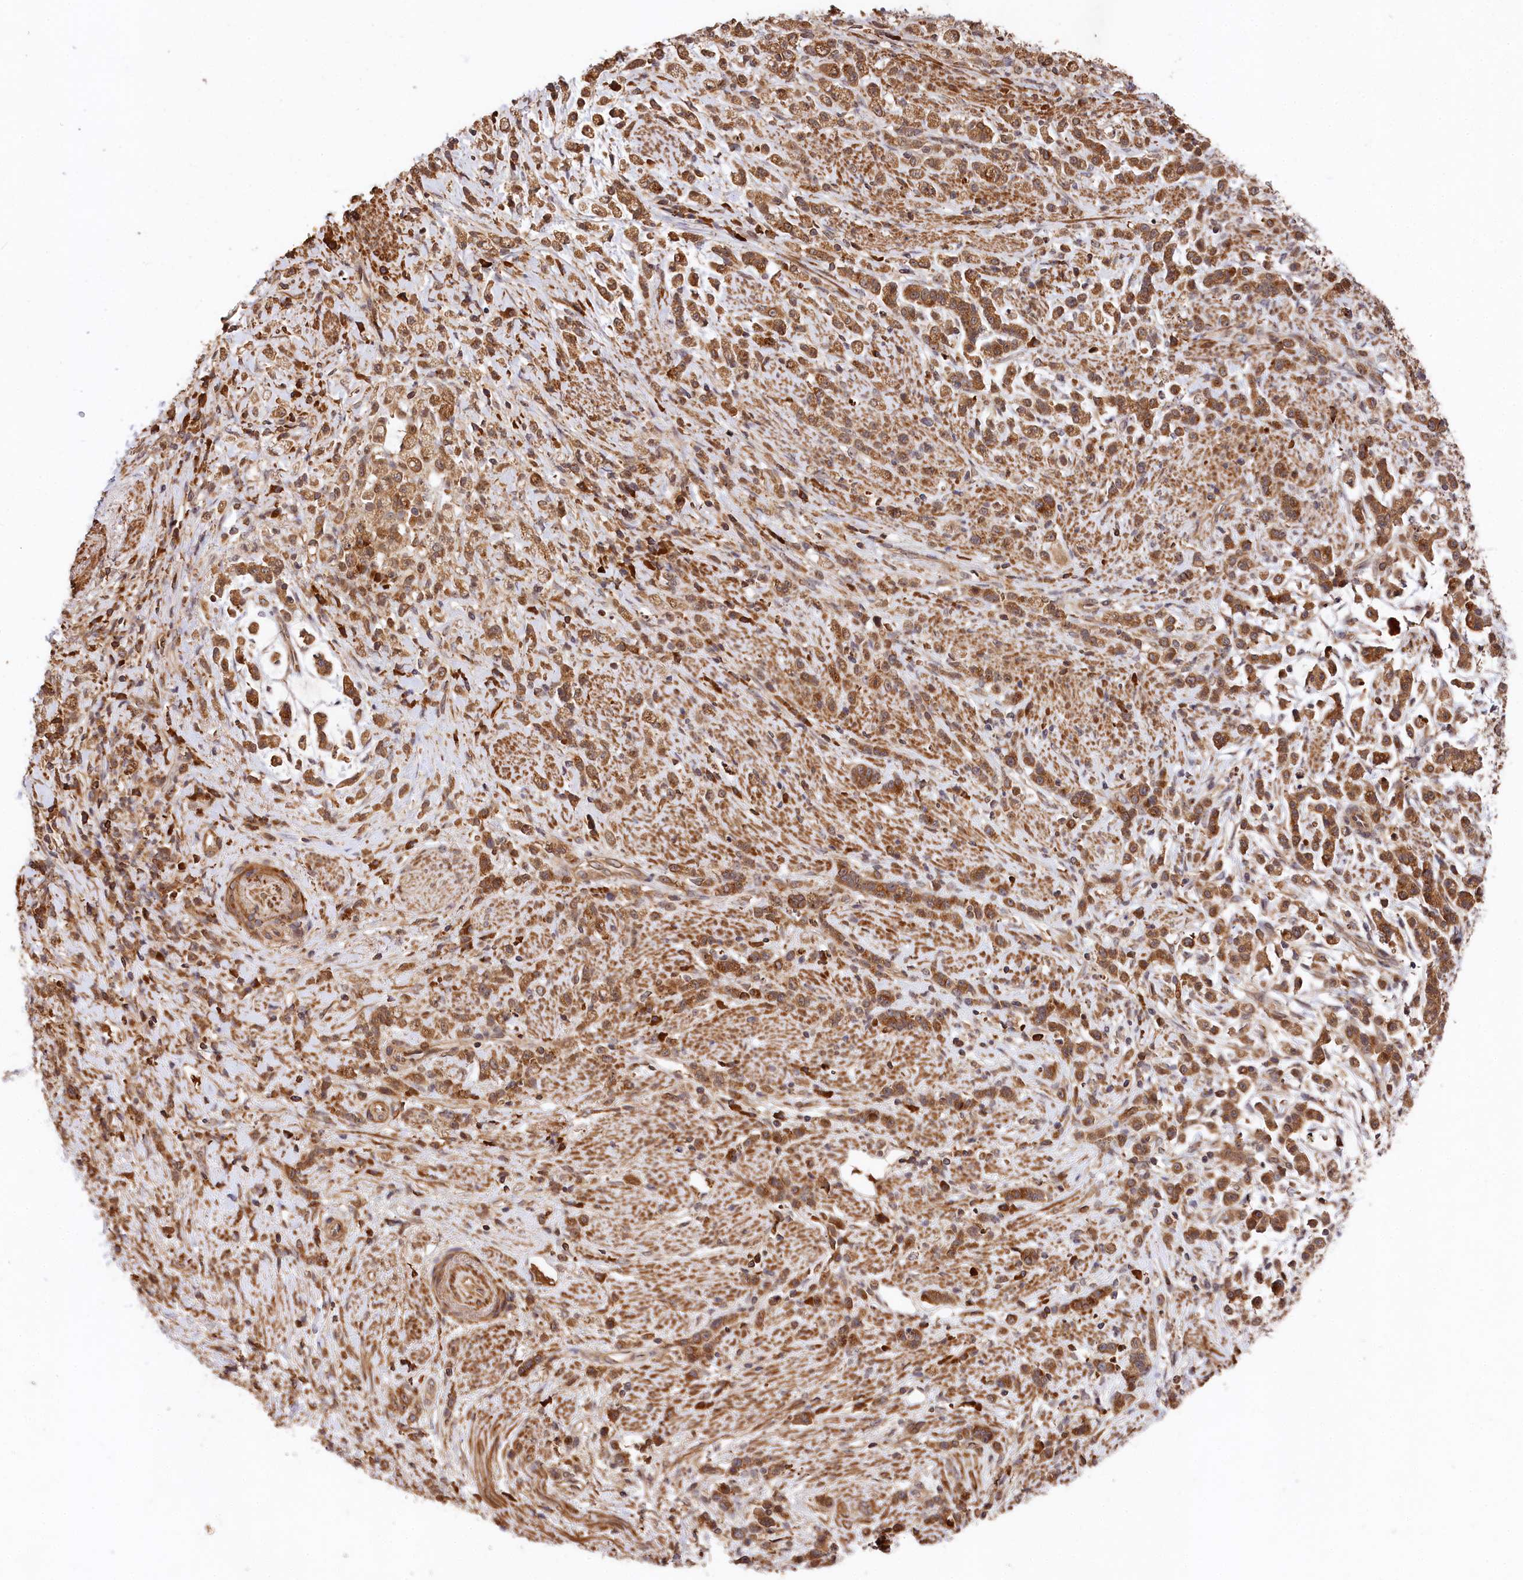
{"staining": {"intensity": "moderate", "quantity": ">75%", "location": "cytoplasmic/membranous"}, "tissue": "stomach cancer", "cell_type": "Tumor cells", "image_type": "cancer", "snomed": [{"axis": "morphology", "description": "Adenocarcinoma, NOS"}, {"axis": "topography", "description": "Stomach"}], "caption": "Tumor cells demonstrate moderate cytoplasmic/membranous staining in approximately >75% of cells in stomach adenocarcinoma.", "gene": "MCF2L2", "patient": {"sex": "female", "age": 60}}